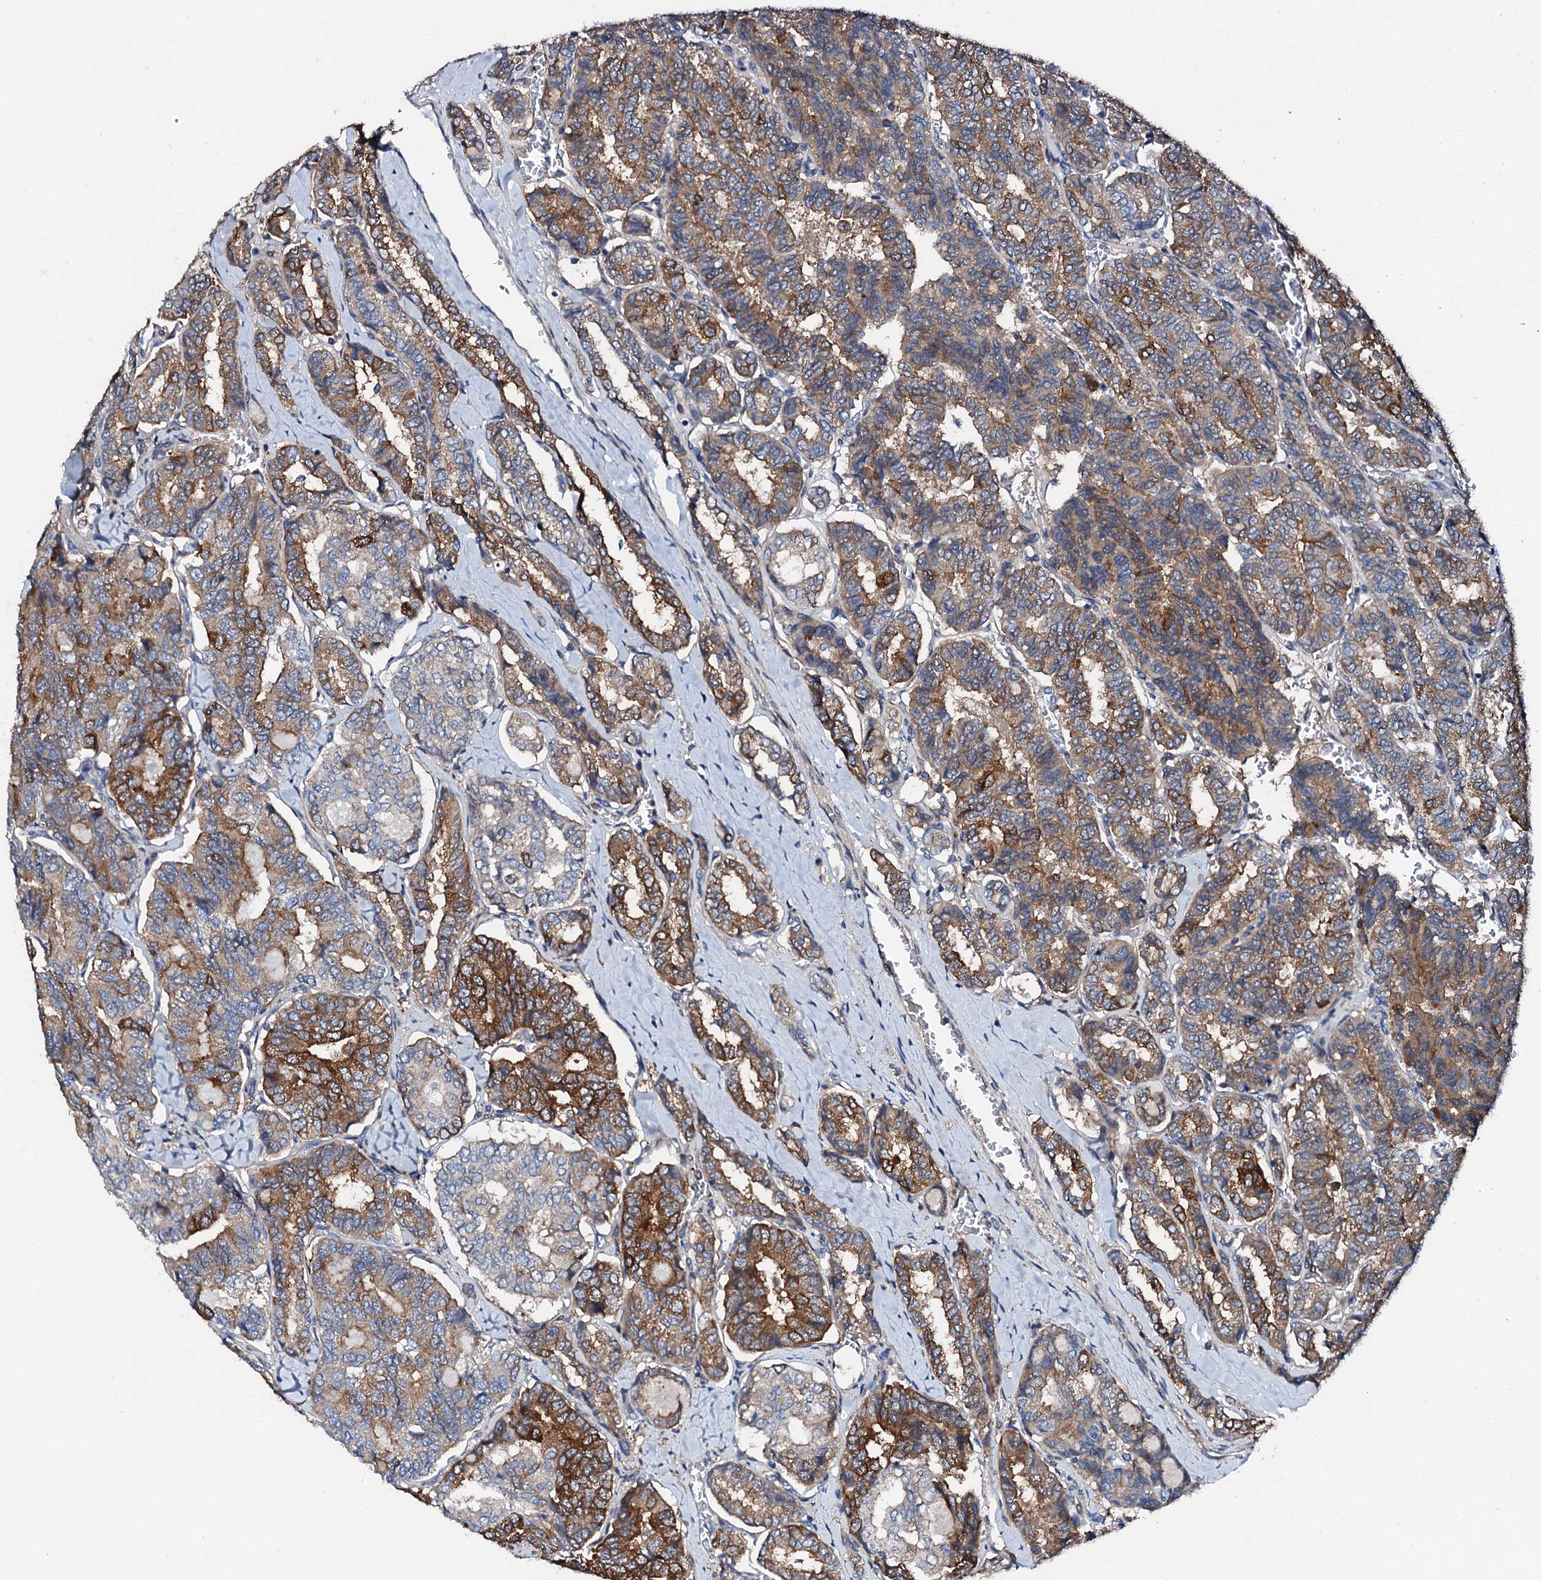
{"staining": {"intensity": "moderate", "quantity": ">75%", "location": "cytoplasmic/membranous"}, "tissue": "thyroid cancer", "cell_type": "Tumor cells", "image_type": "cancer", "snomed": [{"axis": "morphology", "description": "Papillary adenocarcinoma, NOS"}, {"axis": "topography", "description": "Thyroid gland"}], "caption": "The micrograph displays immunohistochemical staining of papillary adenocarcinoma (thyroid). There is moderate cytoplasmic/membranous positivity is appreciated in about >75% of tumor cells. The protein is stained brown, and the nuclei are stained in blue (DAB (3,3'-diaminobenzidine) IHC with brightfield microscopy, high magnification).", "gene": "GFOD2", "patient": {"sex": "female", "age": 35}}